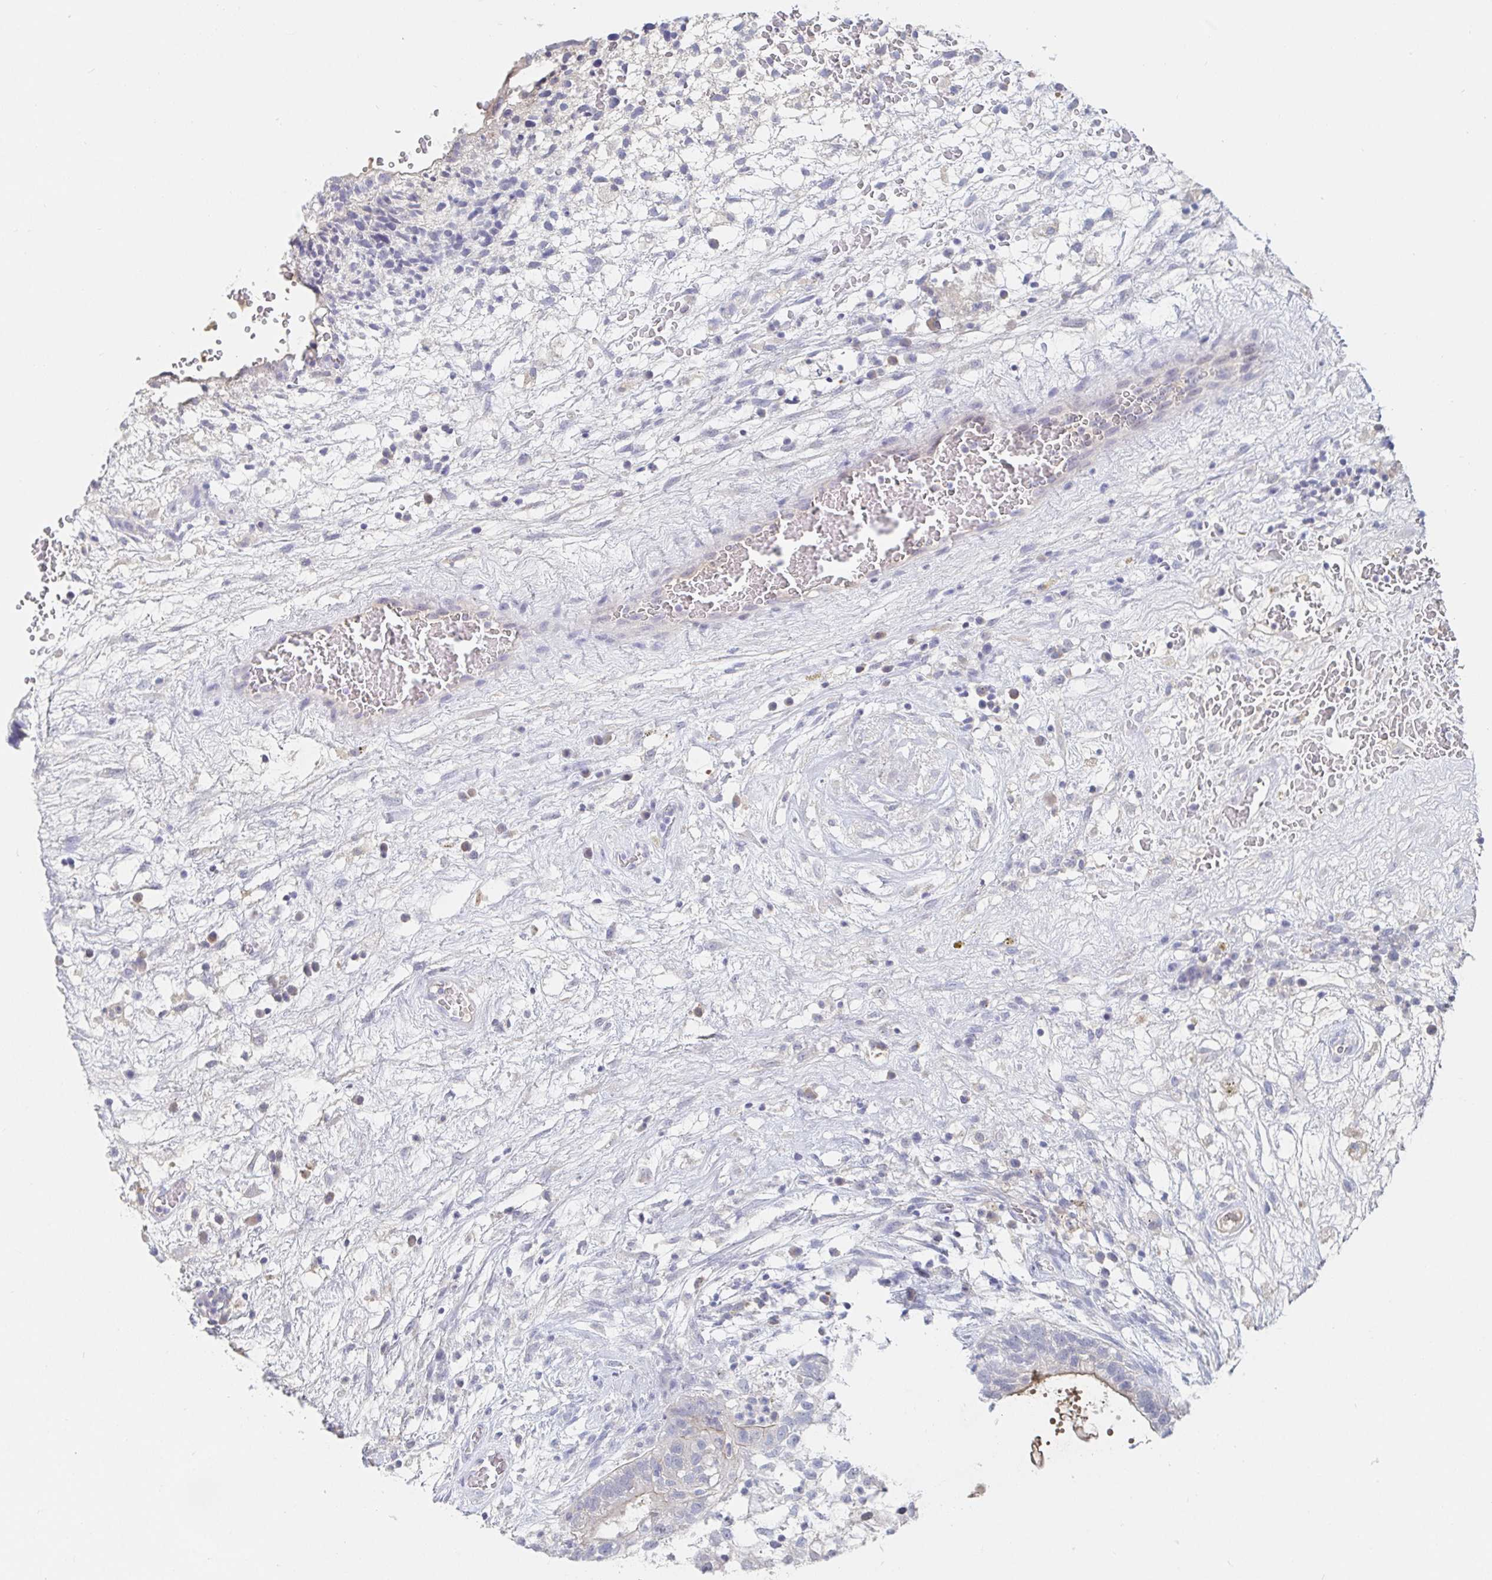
{"staining": {"intensity": "weak", "quantity": "<25%", "location": "cytoplasmic/membranous"}, "tissue": "testis cancer", "cell_type": "Tumor cells", "image_type": "cancer", "snomed": [{"axis": "morphology", "description": "Normal tissue, NOS"}, {"axis": "morphology", "description": "Carcinoma, Embryonal, NOS"}, {"axis": "topography", "description": "Testis"}], "caption": "Tumor cells show no significant protein positivity in testis cancer (embryonal carcinoma).", "gene": "ZNF430", "patient": {"sex": "male", "age": 32}}